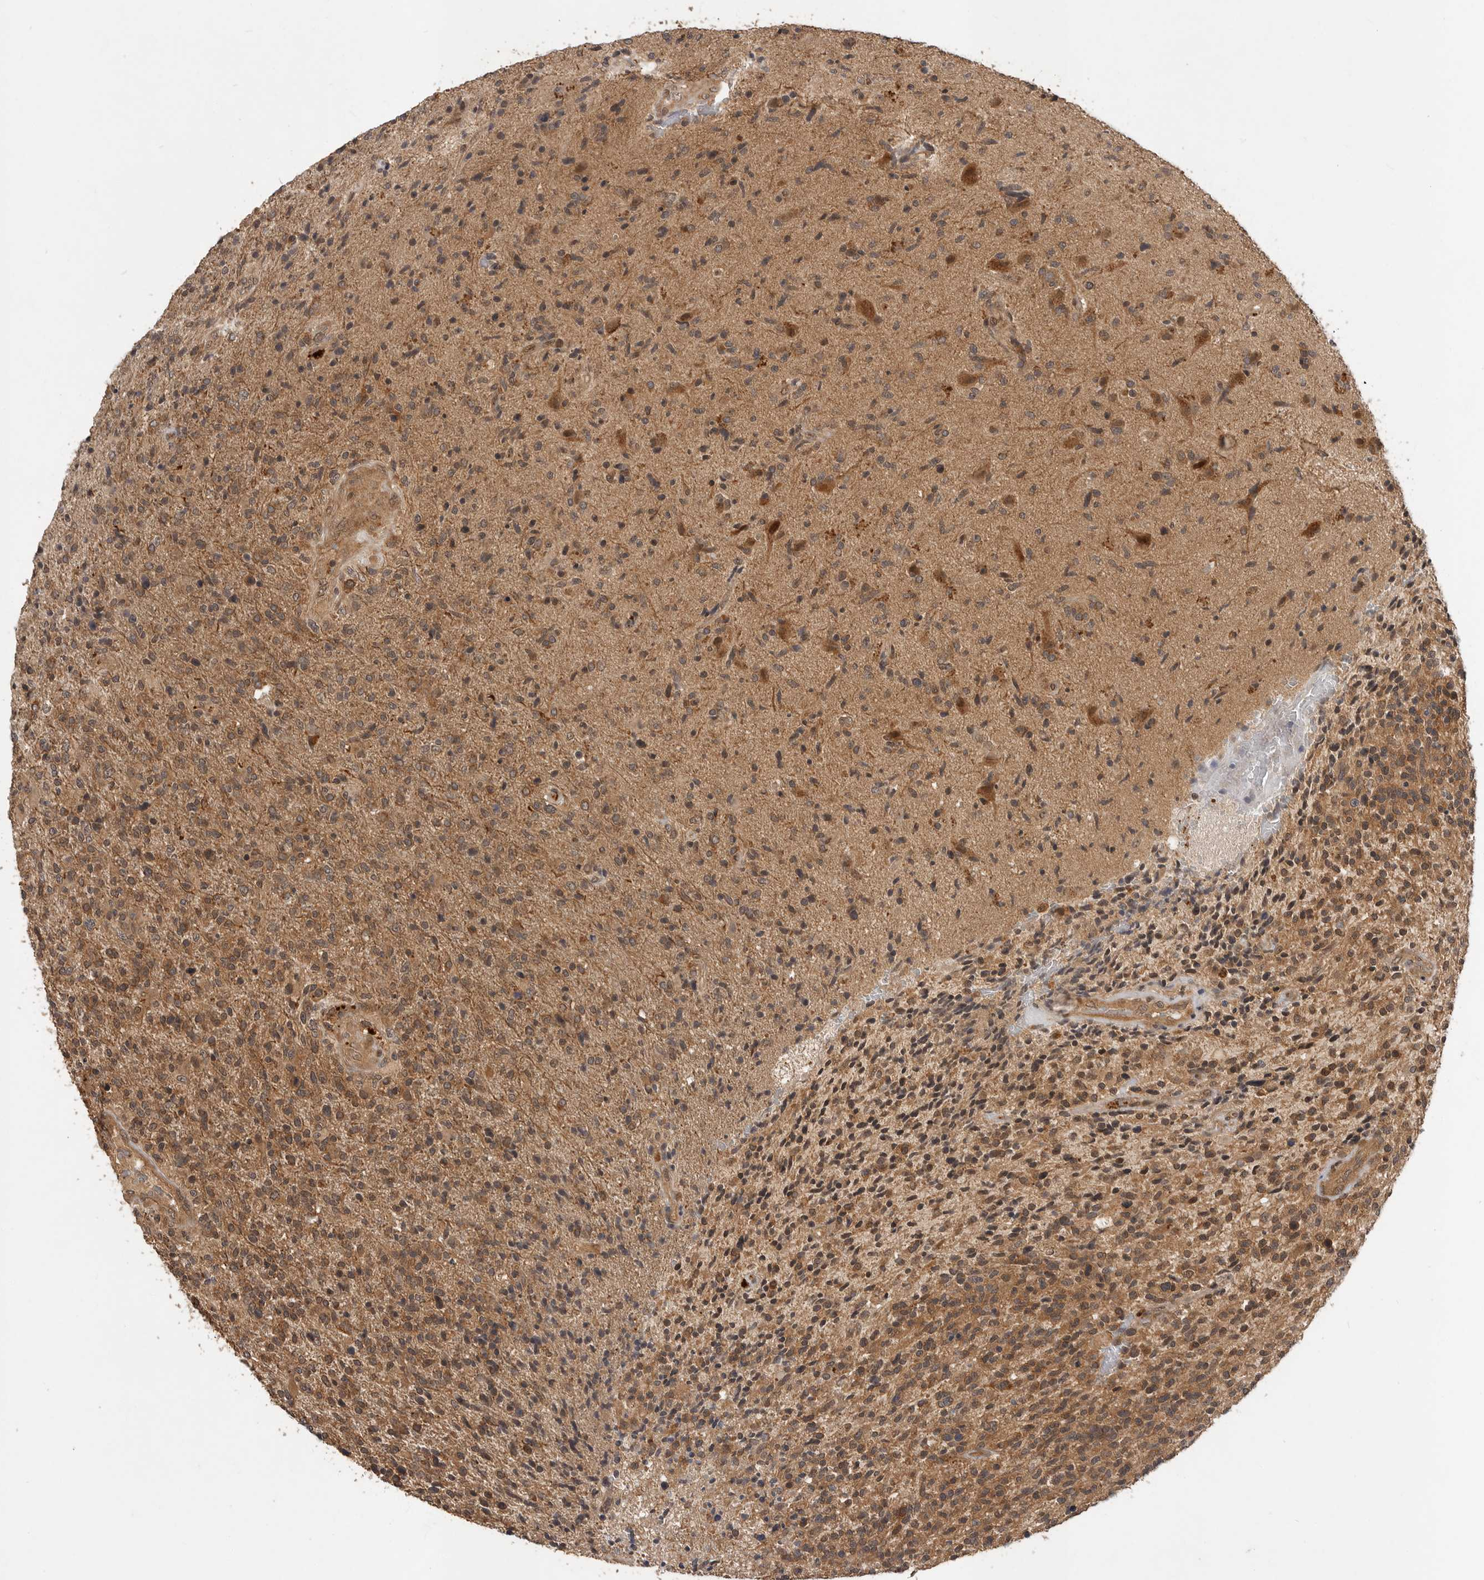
{"staining": {"intensity": "moderate", "quantity": ">75%", "location": "cytoplasmic/membranous"}, "tissue": "glioma", "cell_type": "Tumor cells", "image_type": "cancer", "snomed": [{"axis": "morphology", "description": "Glioma, malignant, High grade"}, {"axis": "topography", "description": "Brain"}], "caption": "Immunohistochemistry of human high-grade glioma (malignant) shows medium levels of moderate cytoplasmic/membranous staining in approximately >75% of tumor cells. (Brightfield microscopy of DAB IHC at high magnification).", "gene": "OSBPL9", "patient": {"sex": "male", "age": 72}}